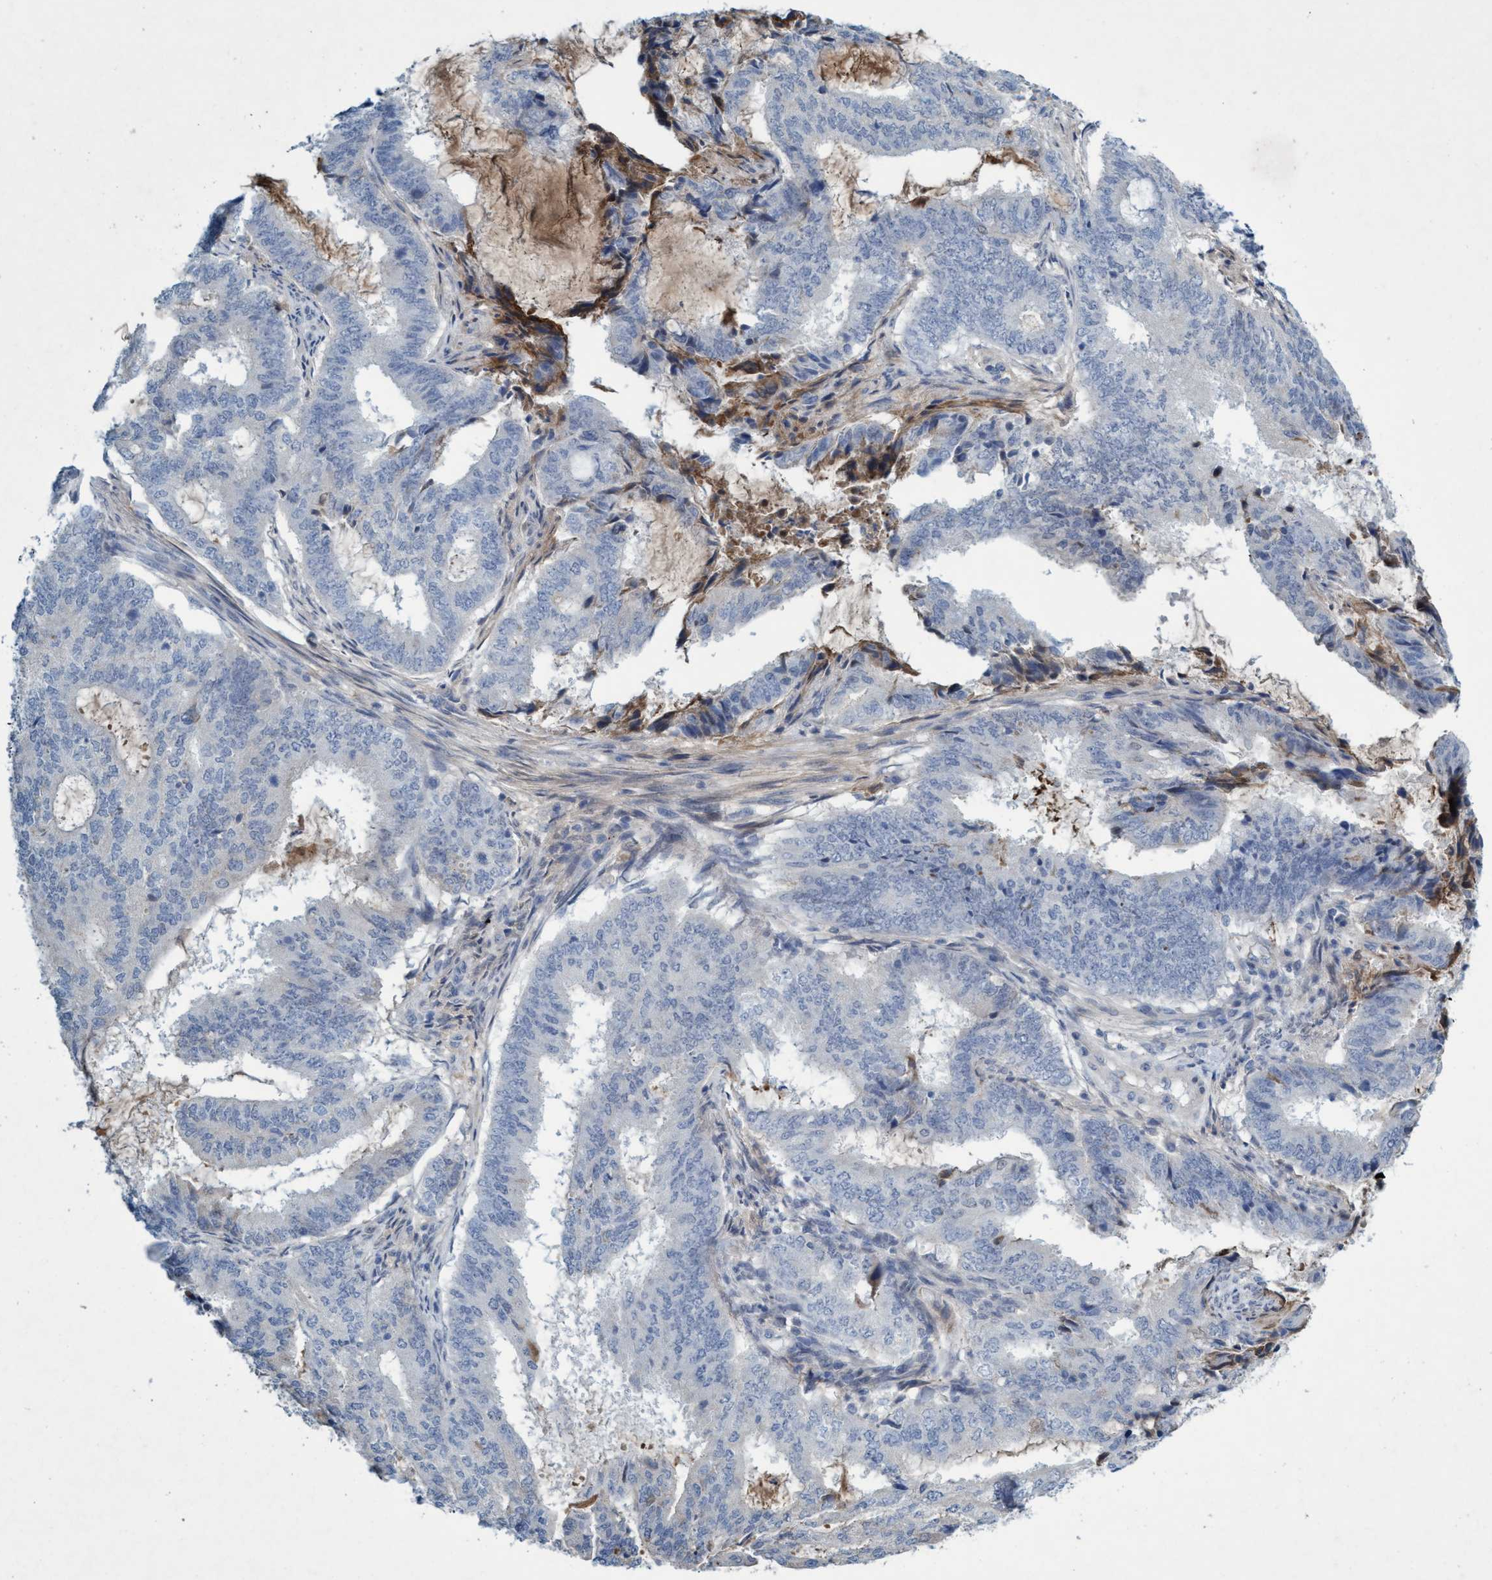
{"staining": {"intensity": "negative", "quantity": "none", "location": "none"}, "tissue": "endometrial cancer", "cell_type": "Tumor cells", "image_type": "cancer", "snomed": [{"axis": "morphology", "description": "Adenocarcinoma, NOS"}, {"axis": "topography", "description": "Endometrium"}], "caption": "DAB (3,3'-diaminobenzidine) immunohistochemical staining of human endometrial cancer (adenocarcinoma) reveals no significant staining in tumor cells.", "gene": "RNF208", "patient": {"sex": "female", "age": 51}}